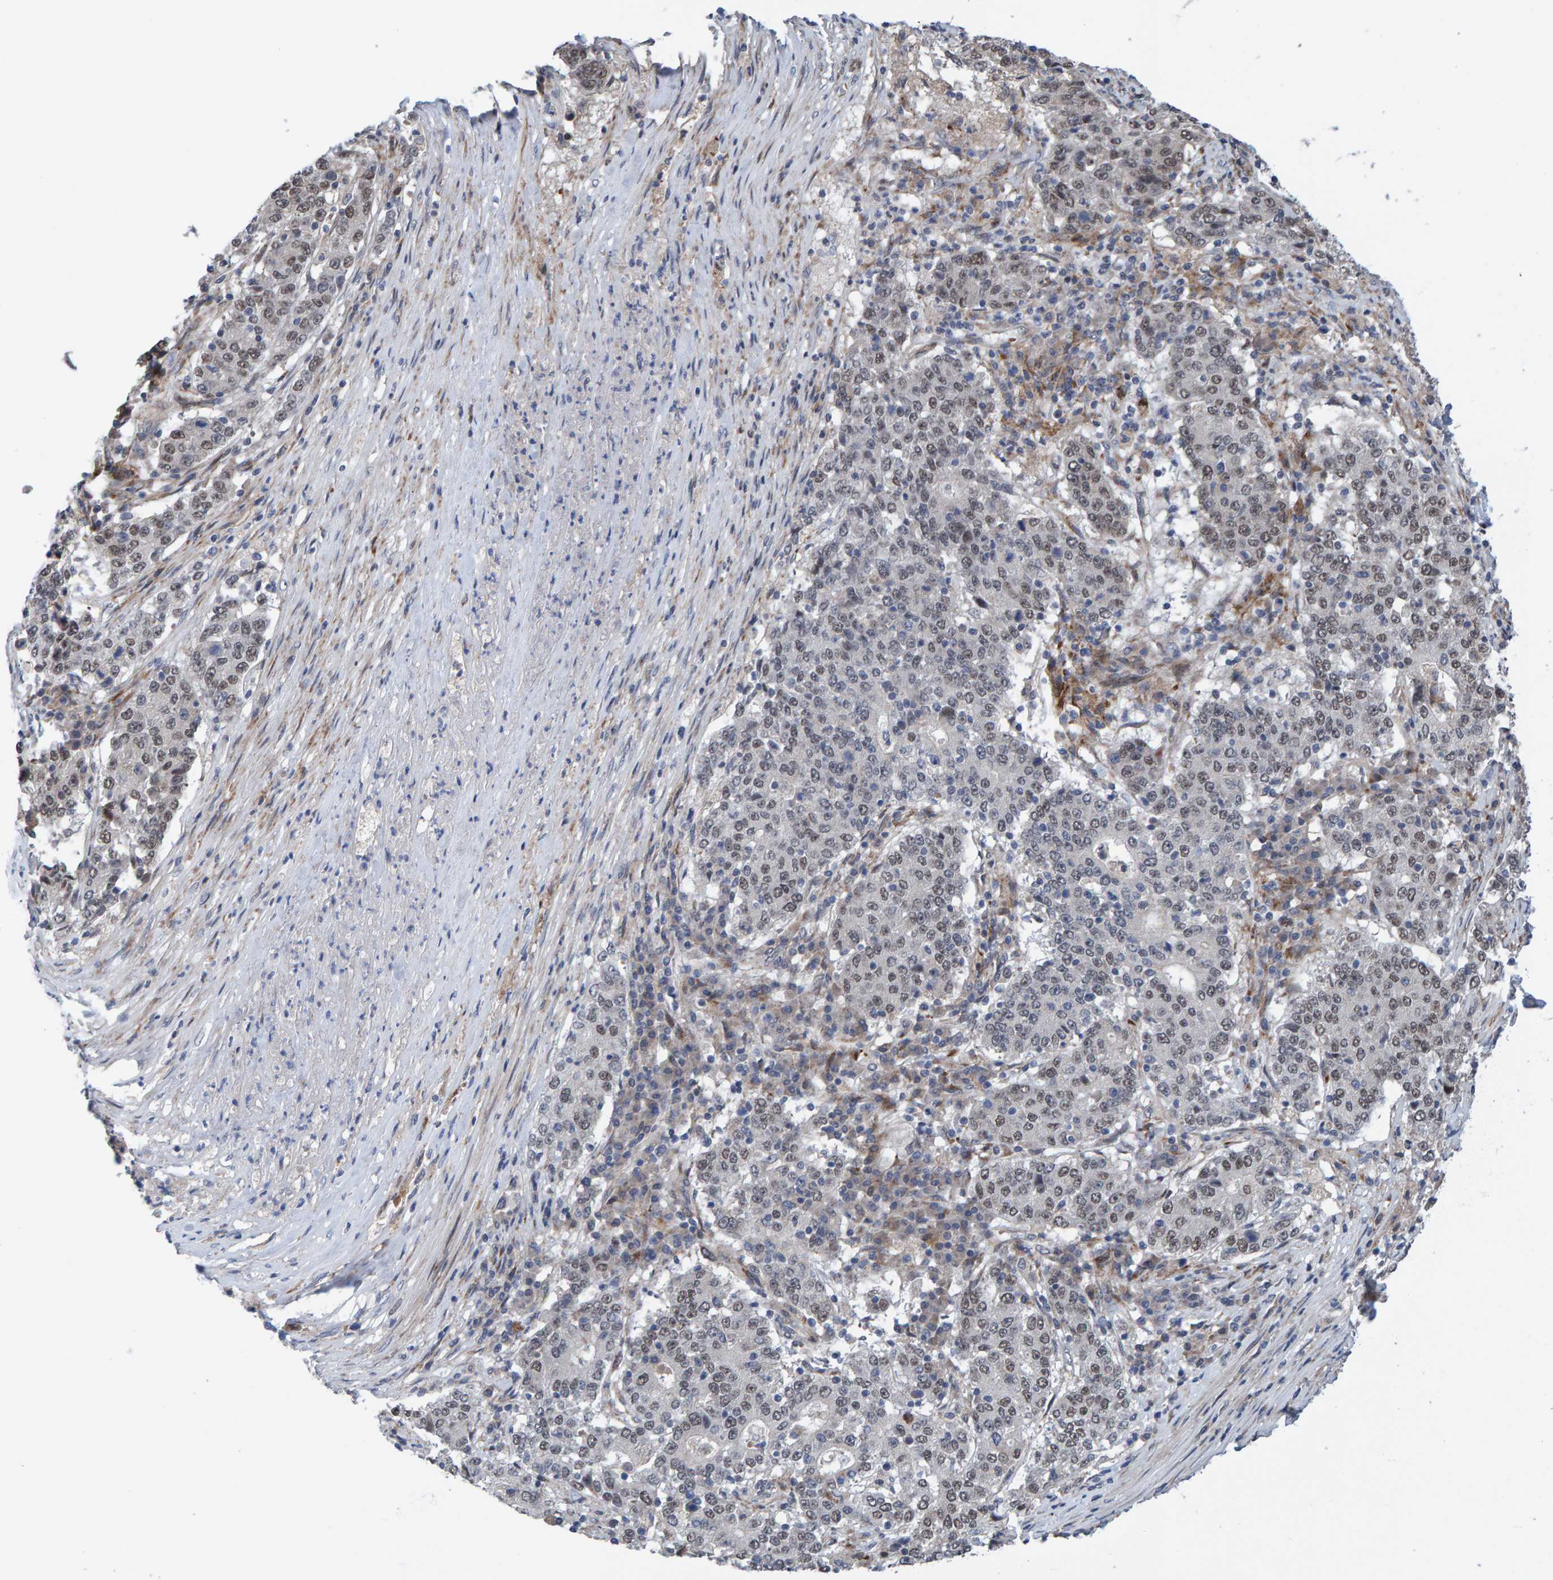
{"staining": {"intensity": "weak", "quantity": "25%-75%", "location": "nuclear"}, "tissue": "stomach cancer", "cell_type": "Tumor cells", "image_type": "cancer", "snomed": [{"axis": "morphology", "description": "Adenocarcinoma, NOS"}, {"axis": "topography", "description": "Stomach"}], "caption": "Weak nuclear staining for a protein is seen in approximately 25%-75% of tumor cells of stomach cancer (adenocarcinoma) using IHC.", "gene": "MFSD6L", "patient": {"sex": "male", "age": 59}}